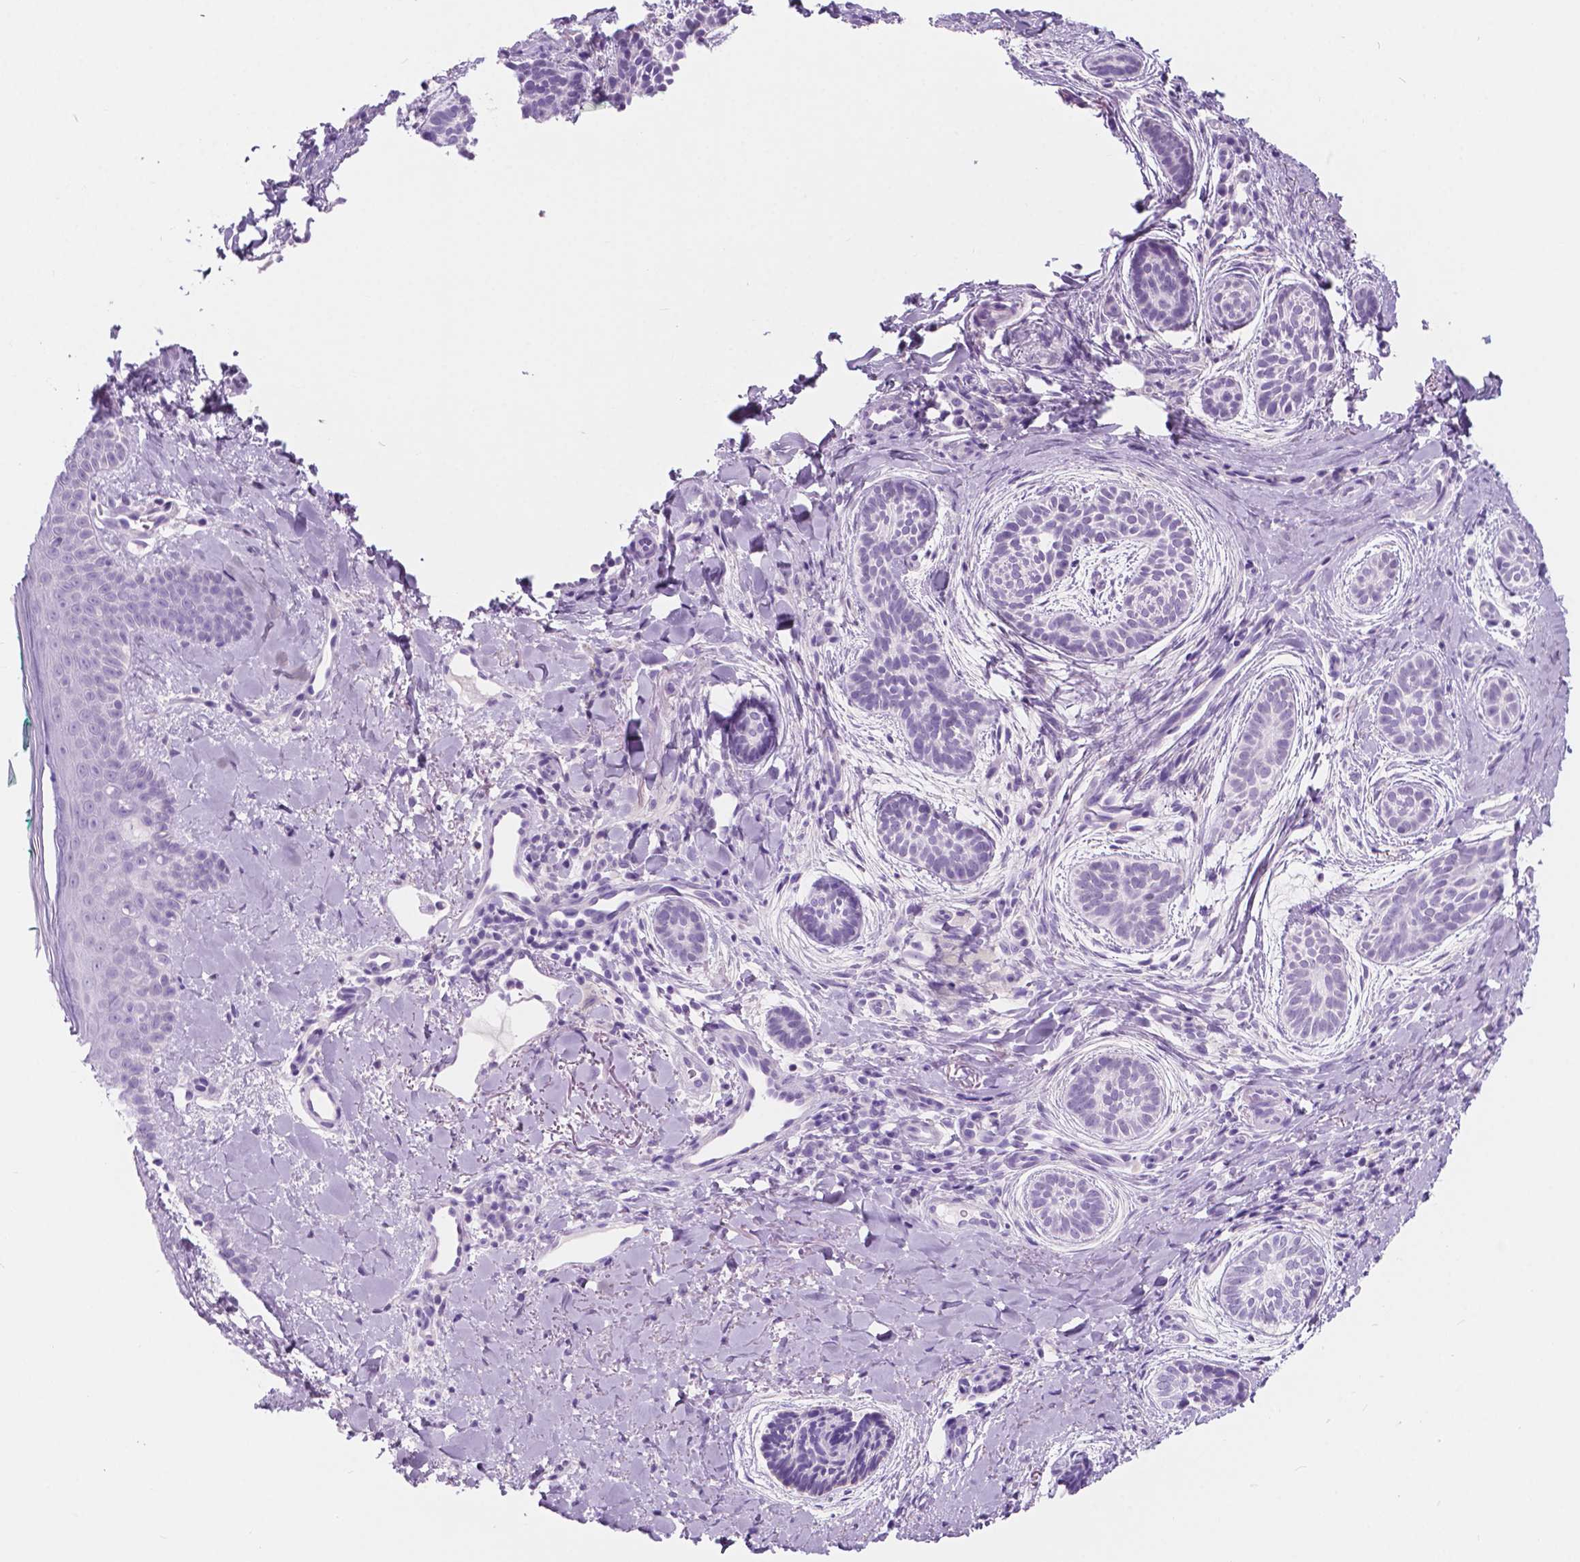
{"staining": {"intensity": "negative", "quantity": "none", "location": "none"}, "tissue": "skin cancer", "cell_type": "Tumor cells", "image_type": "cancer", "snomed": [{"axis": "morphology", "description": "Basal cell carcinoma"}, {"axis": "topography", "description": "Skin"}], "caption": "DAB immunohistochemical staining of human basal cell carcinoma (skin) demonstrates no significant staining in tumor cells.", "gene": "CUZD1", "patient": {"sex": "male", "age": 63}}